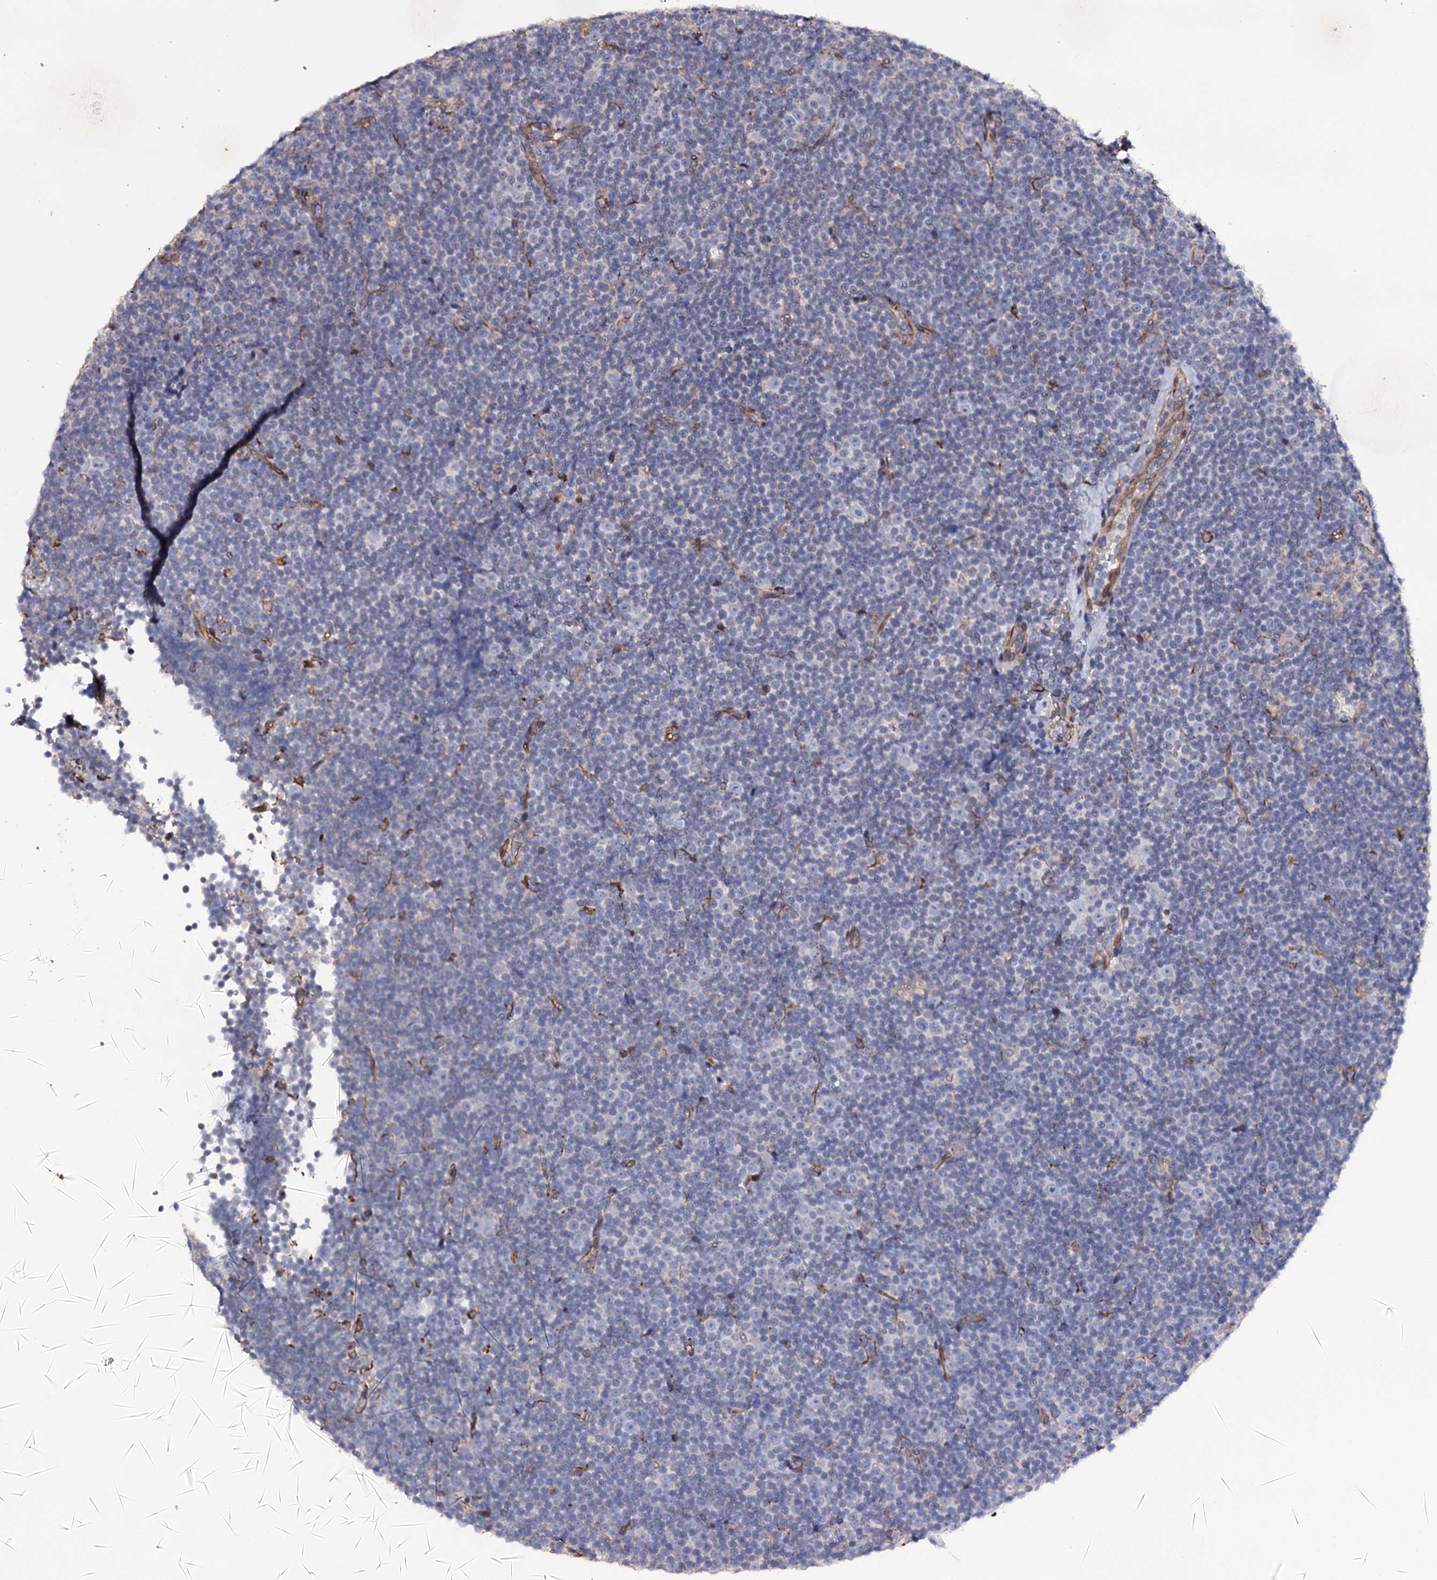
{"staining": {"intensity": "negative", "quantity": "none", "location": "none"}, "tissue": "lymphoma", "cell_type": "Tumor cells", "image_type": "cancer", "snomed": [{"axis": "morphology", "description": "Malignant lymphoma, non-Hodgkin's type, Low grade"}, {"axis": "topography", "description": "Lymph node"}], "caption": "Immunohistochemical staining of lymphoma exhibits no significant positivity in tumor cells.", "gene": "TTC23", "patient": {"sex": "female", "age": 67}}